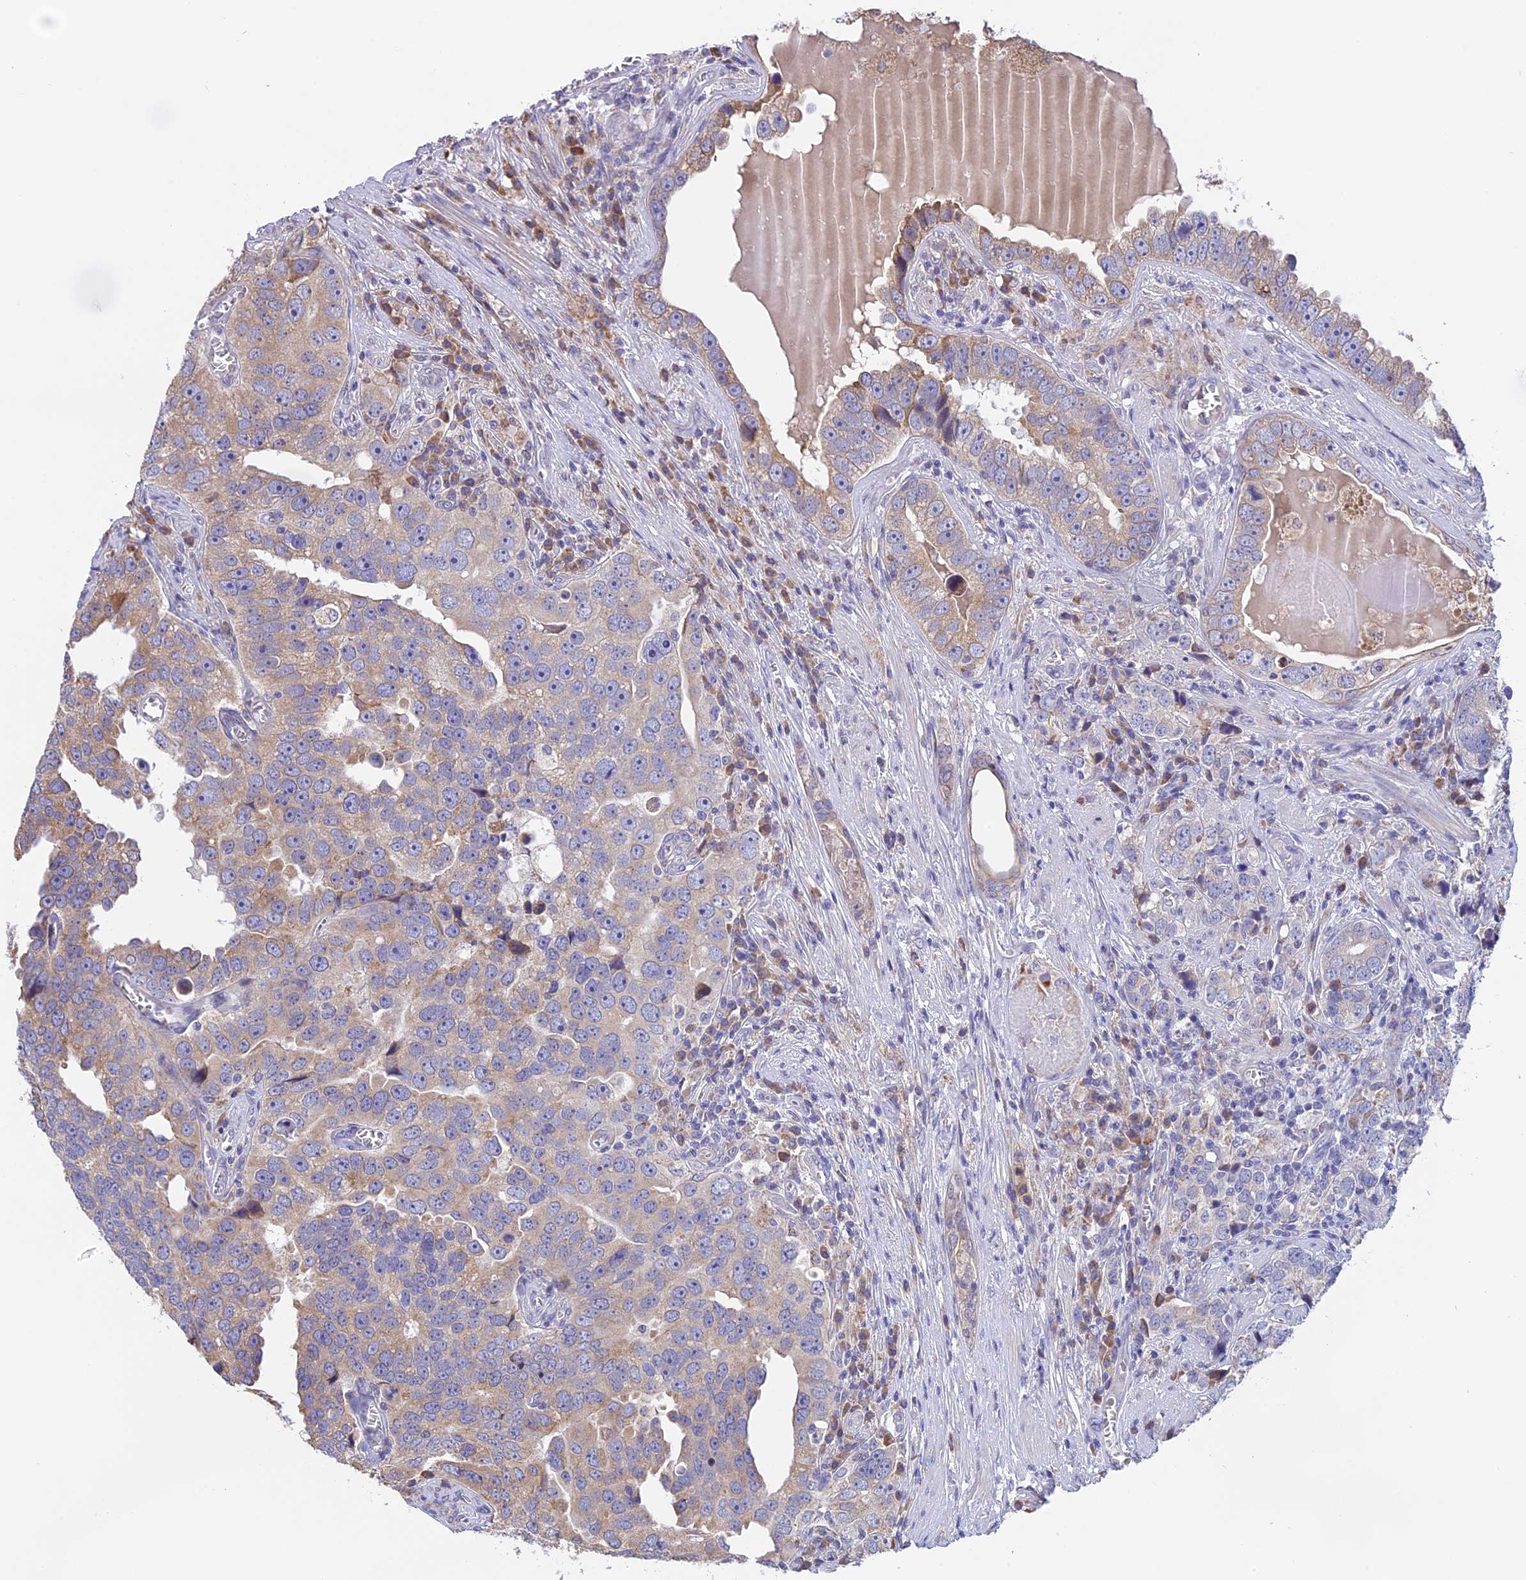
{"staining": {"intensity": "weak", "quantity": "25%-75%", "location": "cytoplasmic/membranous"}, "tissue": "prostate cancer", "cell_type": "Tumor cells", "image_type": "cancer", "snomed": [{"axis": "morphology", "description": "Adenocarcinoma, High grade"}, {"axis": "topography", "description": "Prostate"}], "caption": "A brown stain highlights weak cytoplasmic/membranous staining of a protein in human prostate adenocarcinoma (high-grade) tumor cells. (DAB (3,3'-diaminobenzidine) = brown stain, brightfield microscopy at high magnification).", "gene": "DMRTA2", "patient": {"sex": "male", "age": 71}}